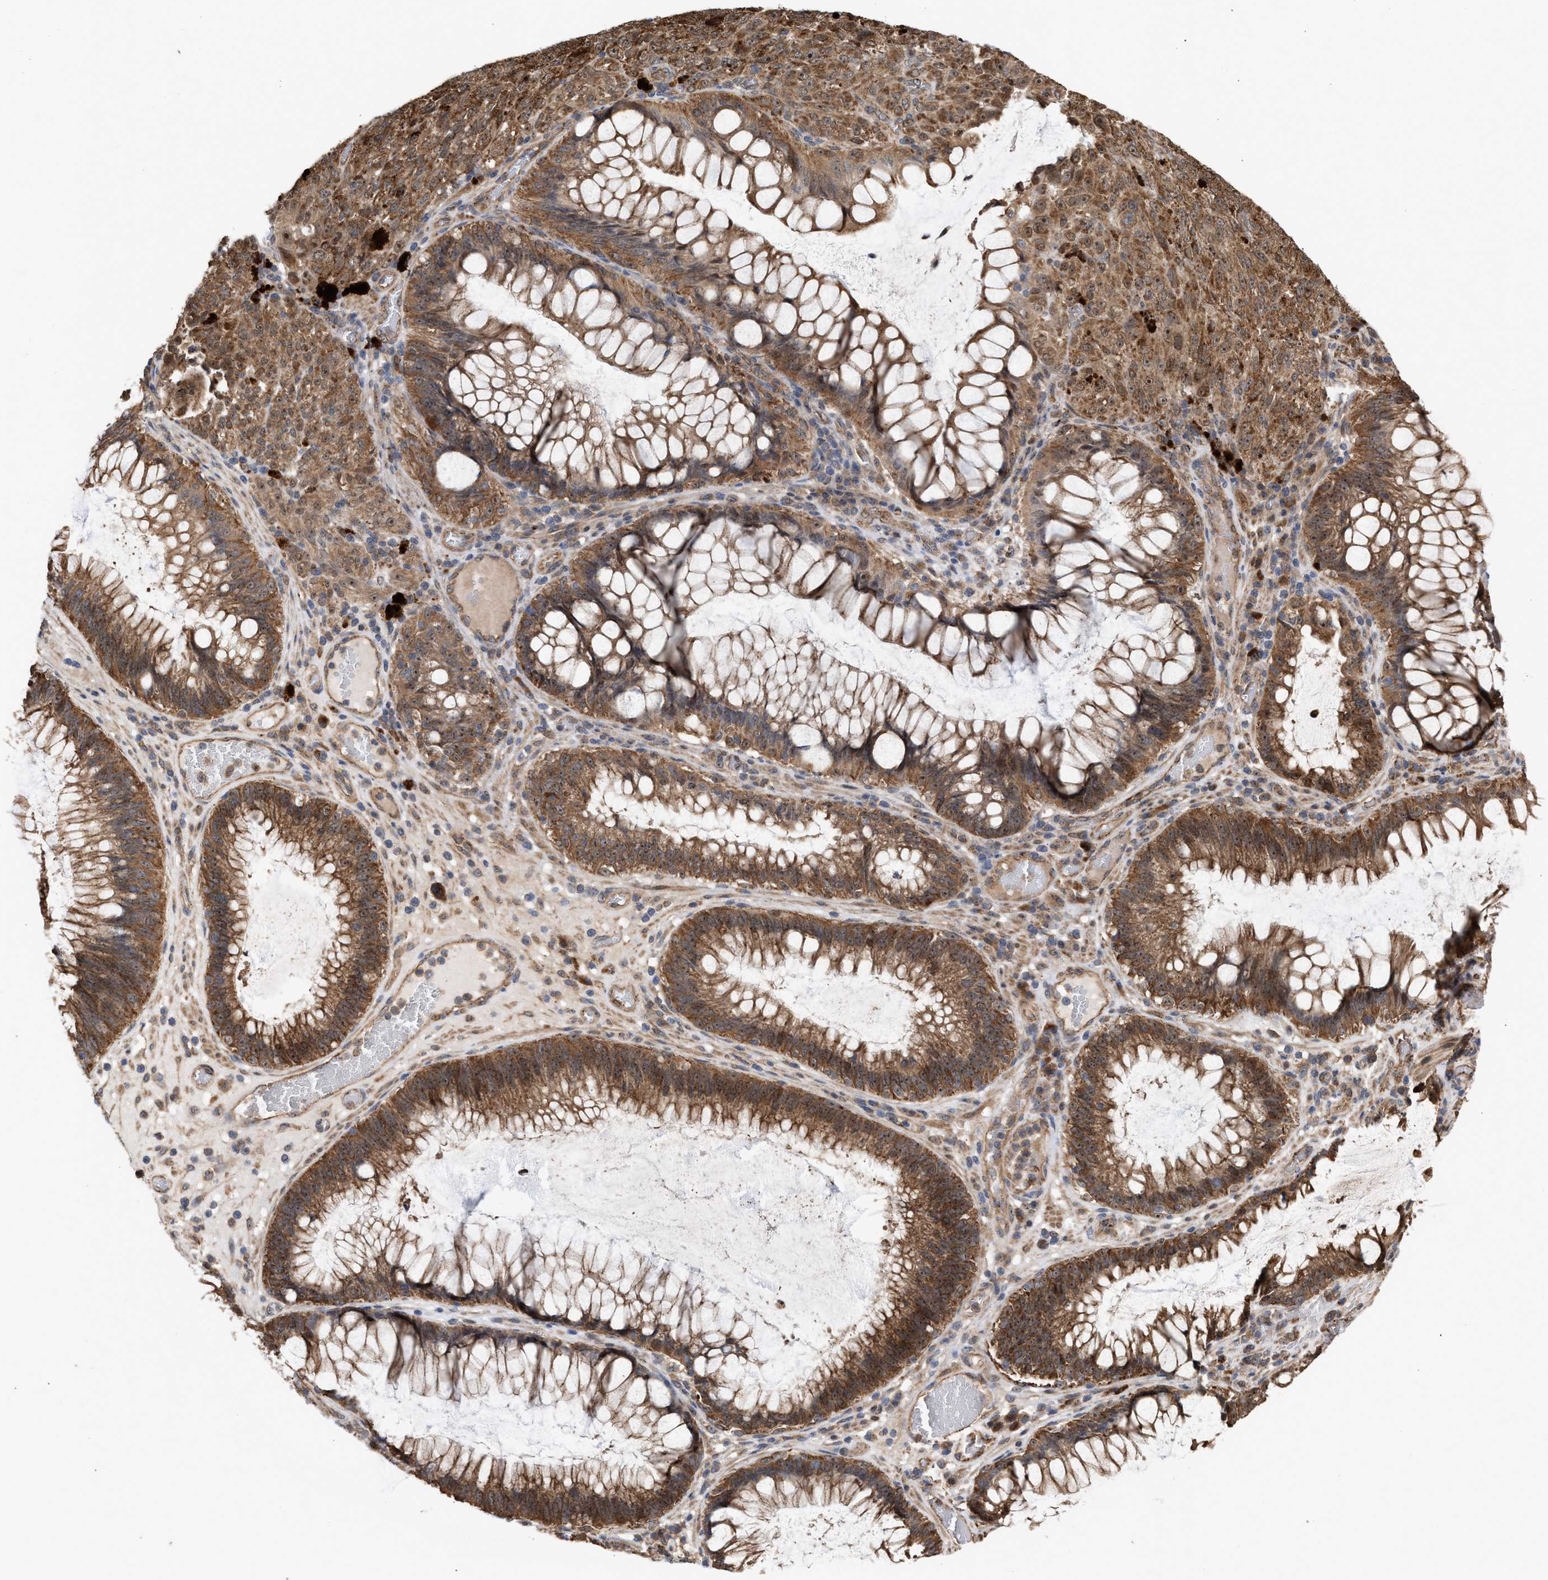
{"staining": {"intensity": "moderate", "quantity": ">75%", "location": "cytoplasmic/membranous,nuclear"}, "tissue": "melanoma", "cell_type": "Tumor cells", "image_type": "cancer", "snomed": [{"axis": "morphology", "description": "Malignant melanoma, NOS"}, {"axis": "topography", "description": "Rectum"}], "caption": "DAB (3,3'-diaminobenzidine) immunohistochemical staining of malignant melanoma shows moderate cytoplasmic/membranous and nuclear protein positivity in approximately >75% of tumor cells.", "gene": "EXOSC2", "patient": {"sex": "female", "age": 81}}